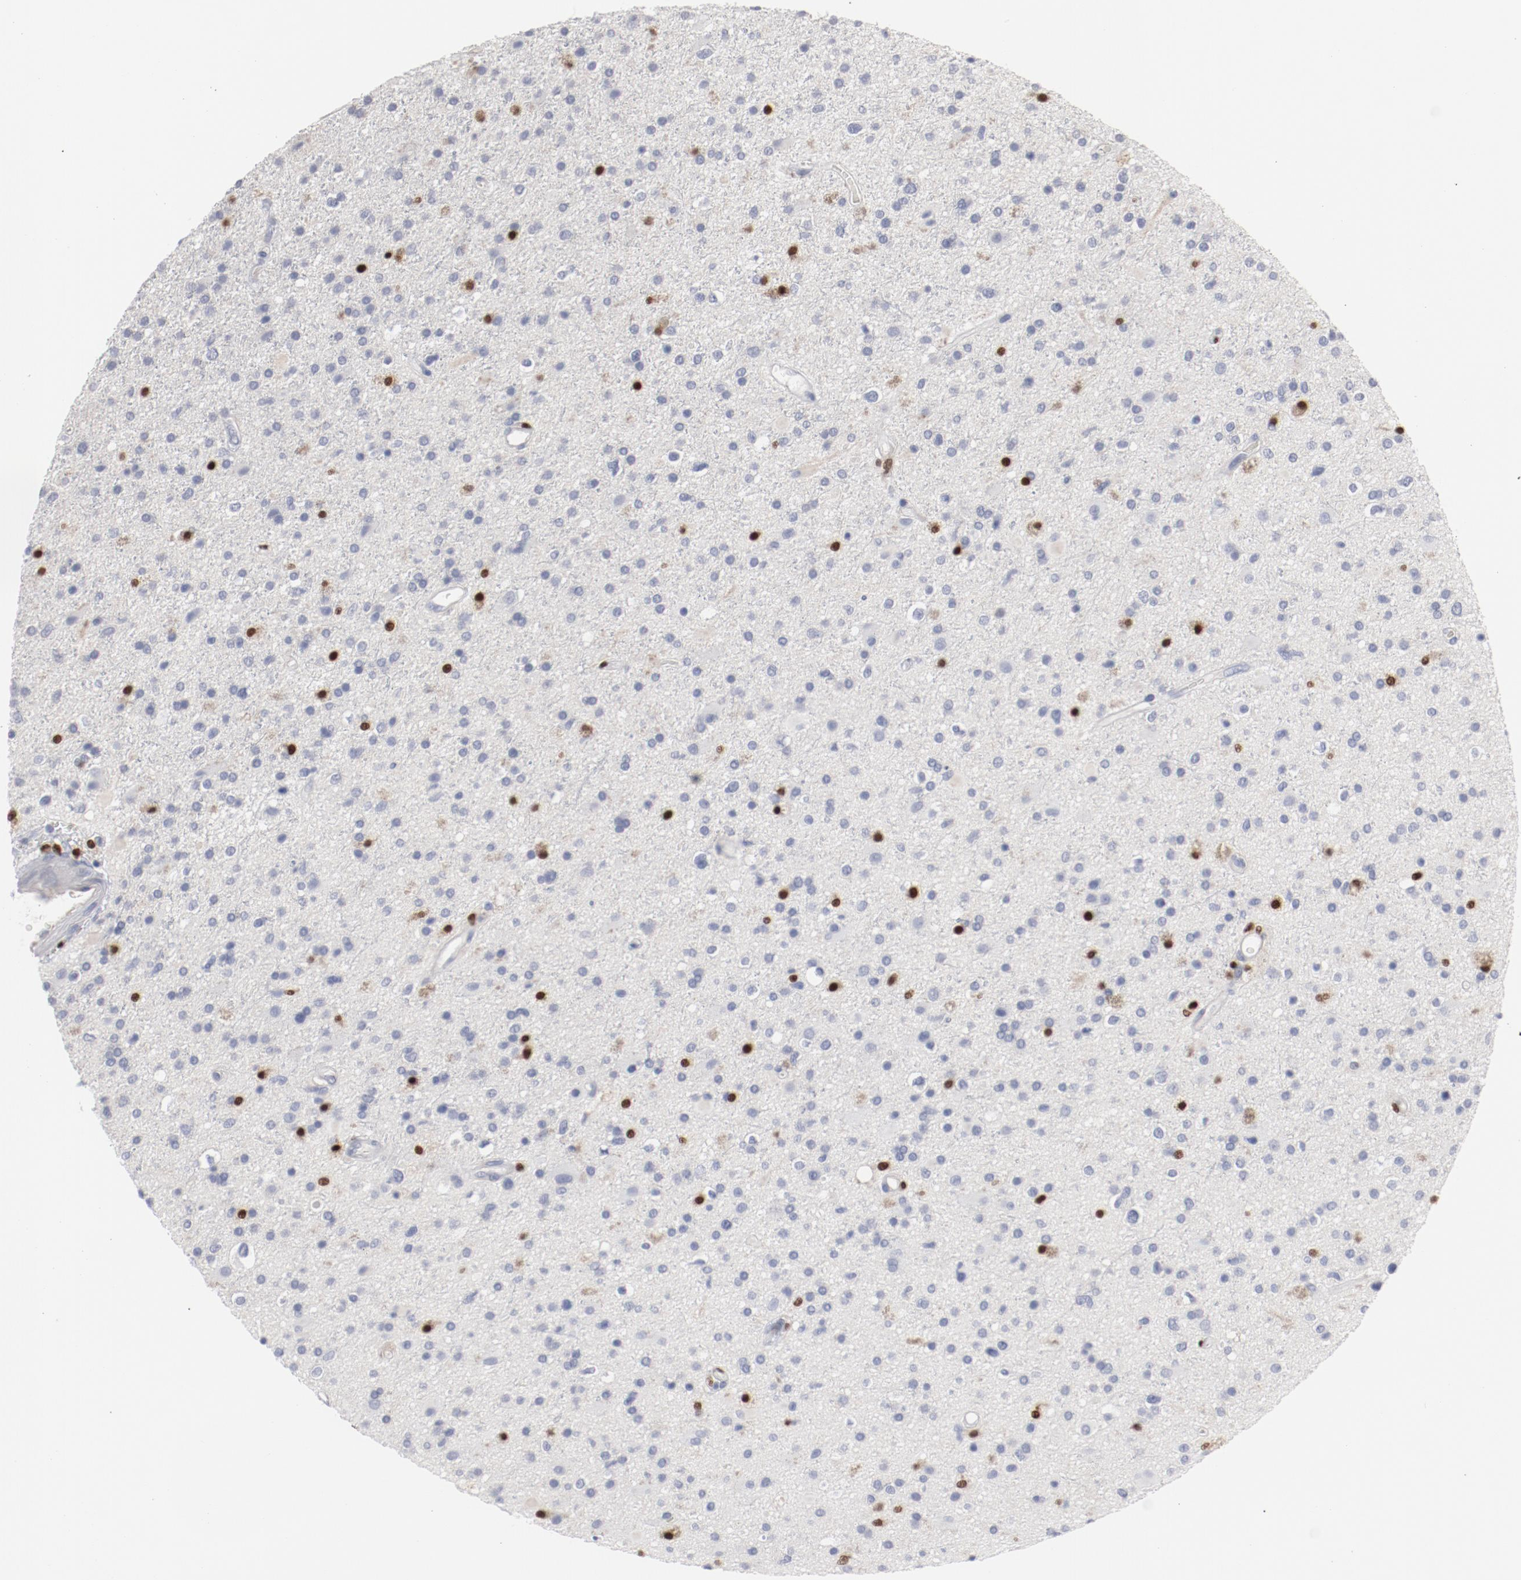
{"staining": {"intensity": "negative", "quantity": "none", "location": "none"}, "tissue": "glioma", "cell_type": "Tumor cells", "image_type": "cancer", "snomed": [{"axis": "morphology", "description": "Glioma, malignant, High grade"}, {"axis": "topography", "description": "Brain"}], "caption": "Immunohistochemistry (IHC) image of neoplastic tissue: human malignant glioma (high-grade) stained with DAB (3,3'-diaminobenzidine) exhibits no significant protein staining in tumor cells.", "gene": "SPI1", "patient": {"sex": "male", "age": 33}}